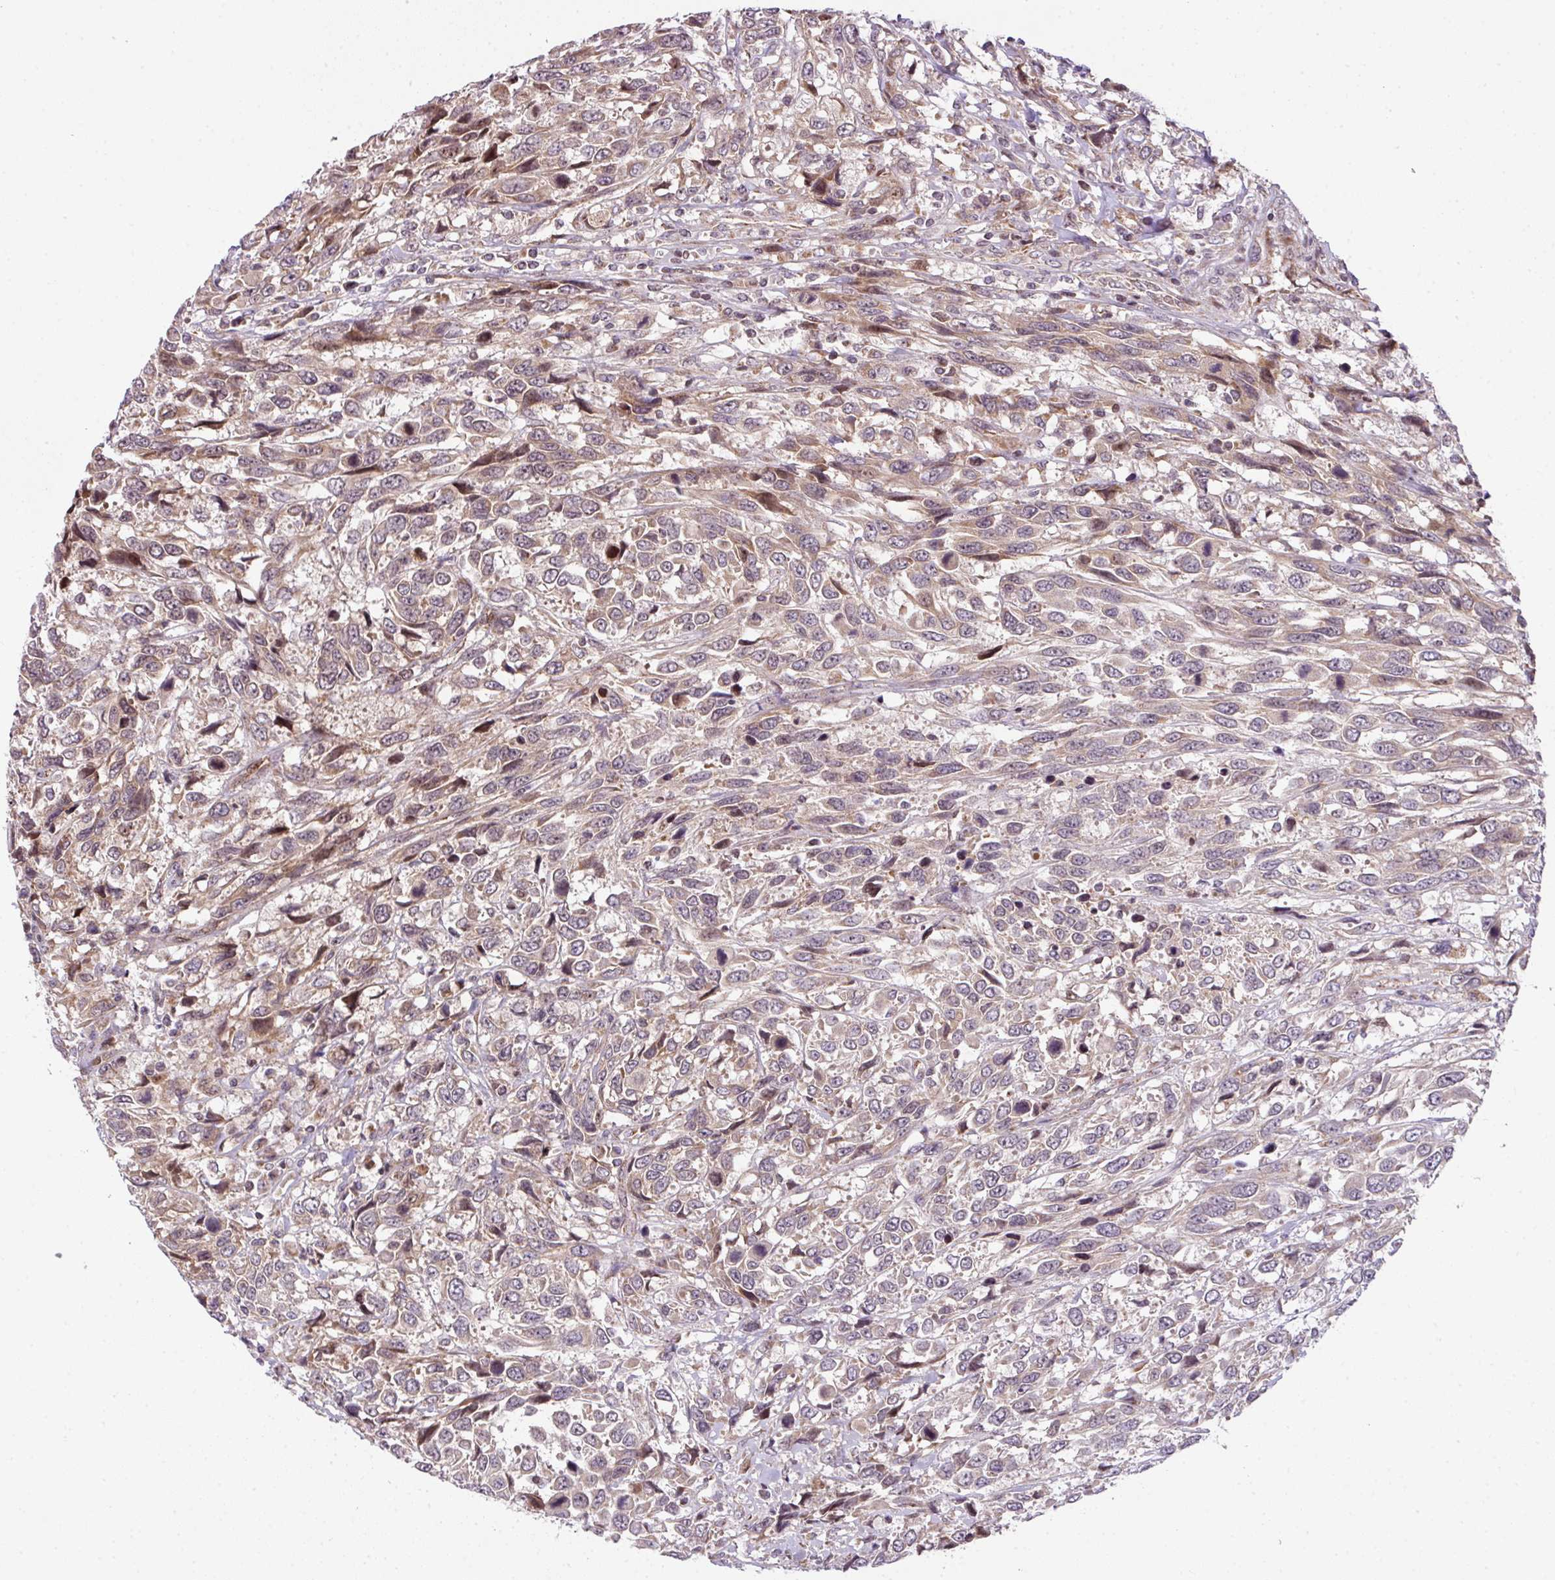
{"staining": {"intensity": "weak", "quantity": "25%-75%", "location": "cytoplasmic/membranous"}, "tissue": "urothelial cancer", "cell_type": "Tumor cells", "image_type": "cancer", "snomed": [{"axis": "morphology", "description": "Urothelial carcinoma, High grade"}, {"axis": "topography", "description": "Urinary bladder"}], "caption": "IHC staining of urothelial cancer, which shows low levels of weak cytoplasmic/membranous expression in about 25%-75% of tumor cells indicating weak cytoplasmic/membranous protein staining. The staining was performed using DAB (brown) for protein detection and nuclei were counterstained in hematoxylin (blue).", "gene": "PLK1", "patient": {"sex": "female", "age": 70}}